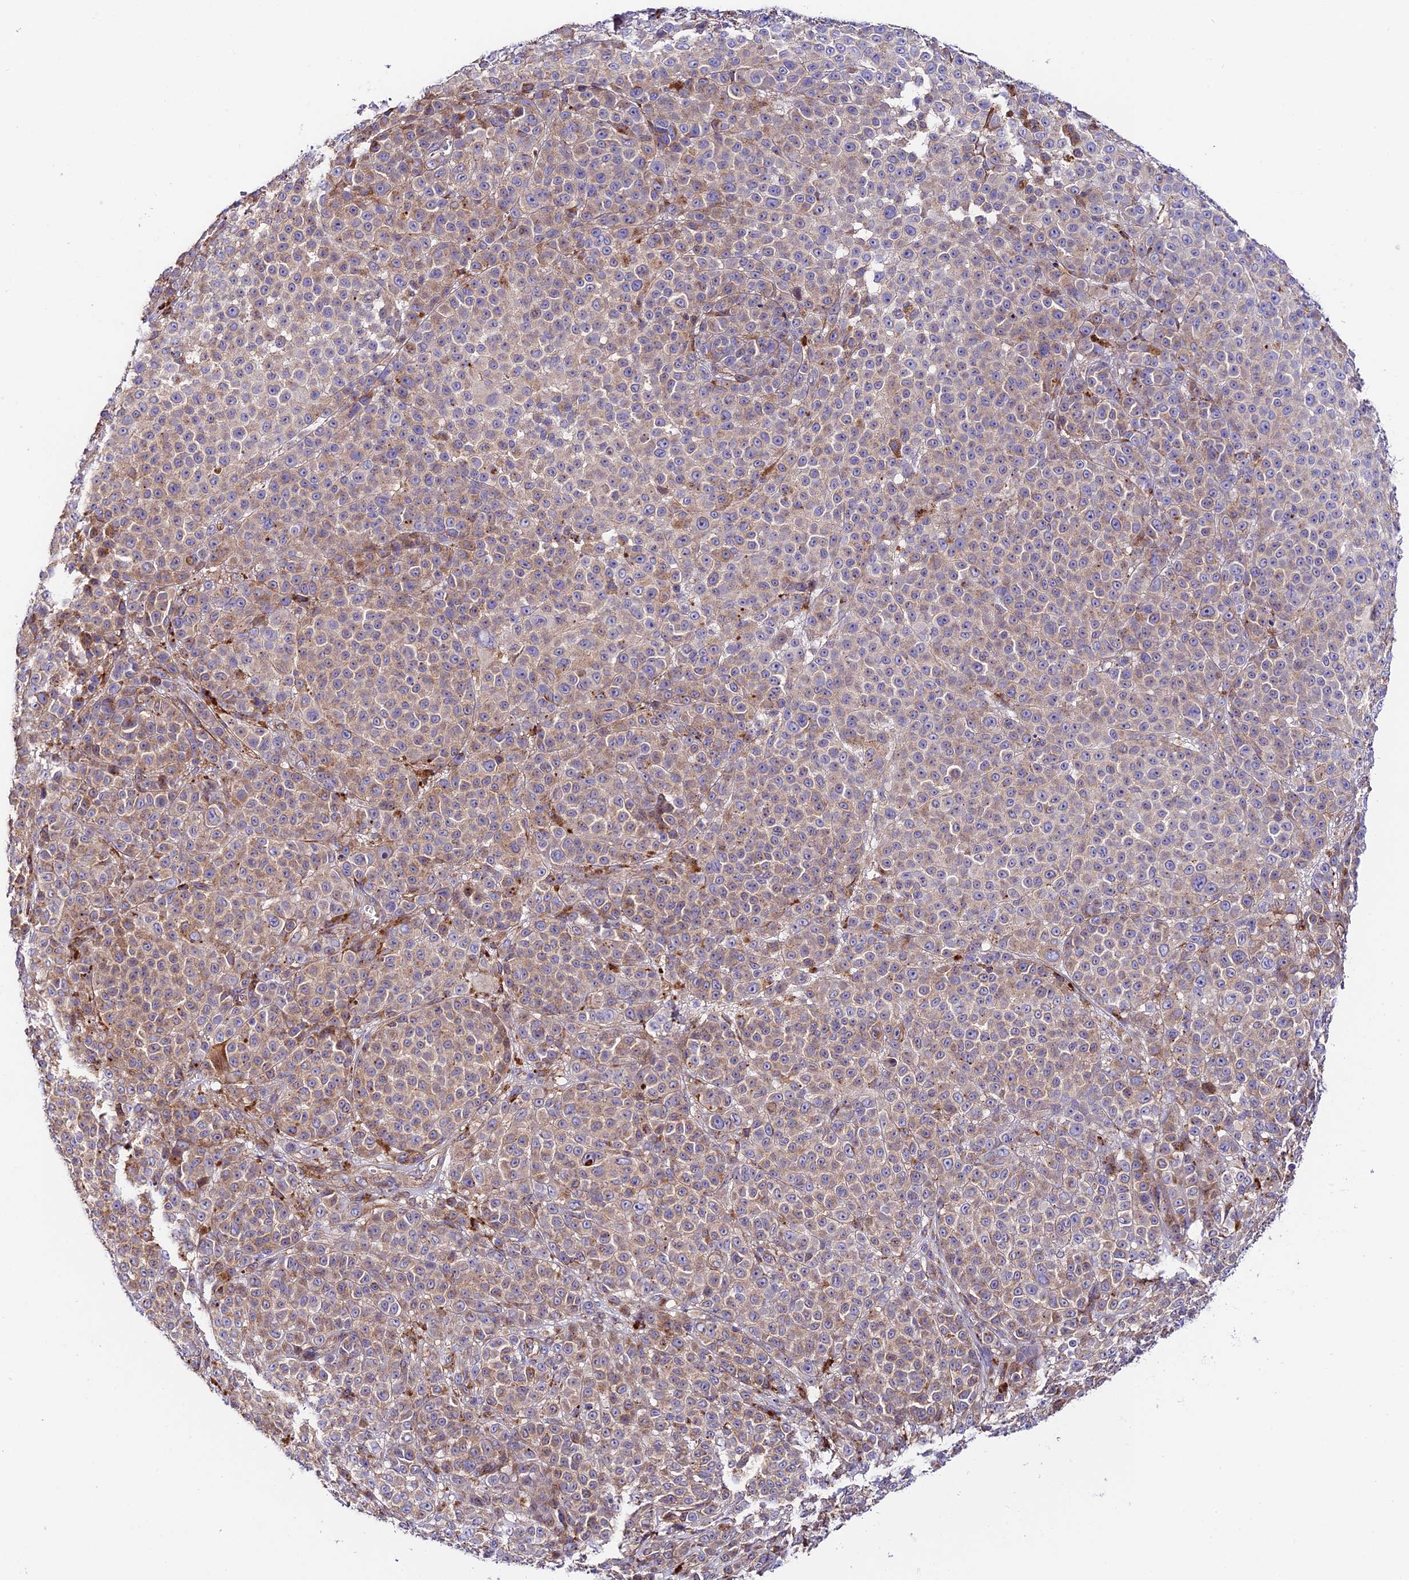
{"staining": {"intensity": "weak", "quantity": ">75%", "location": "cytoplasmic/membranous"}, "tissue": "melanoma", "cell_type": "Tumor cells", "image_type": "cancer", "snomed": [{"axis": "morphology", "description": "Malignant melanoma, NOS"}, {"axis": "topography", "description": "Skin"}], "caption": "Brown immunohistochemical staining in melanoma reveals weak cytoplasmic/membranous expression in approximately >75% of tumor cells.", "gene": "VPS13C", "patient": {"sex": "female", "age": 94}}